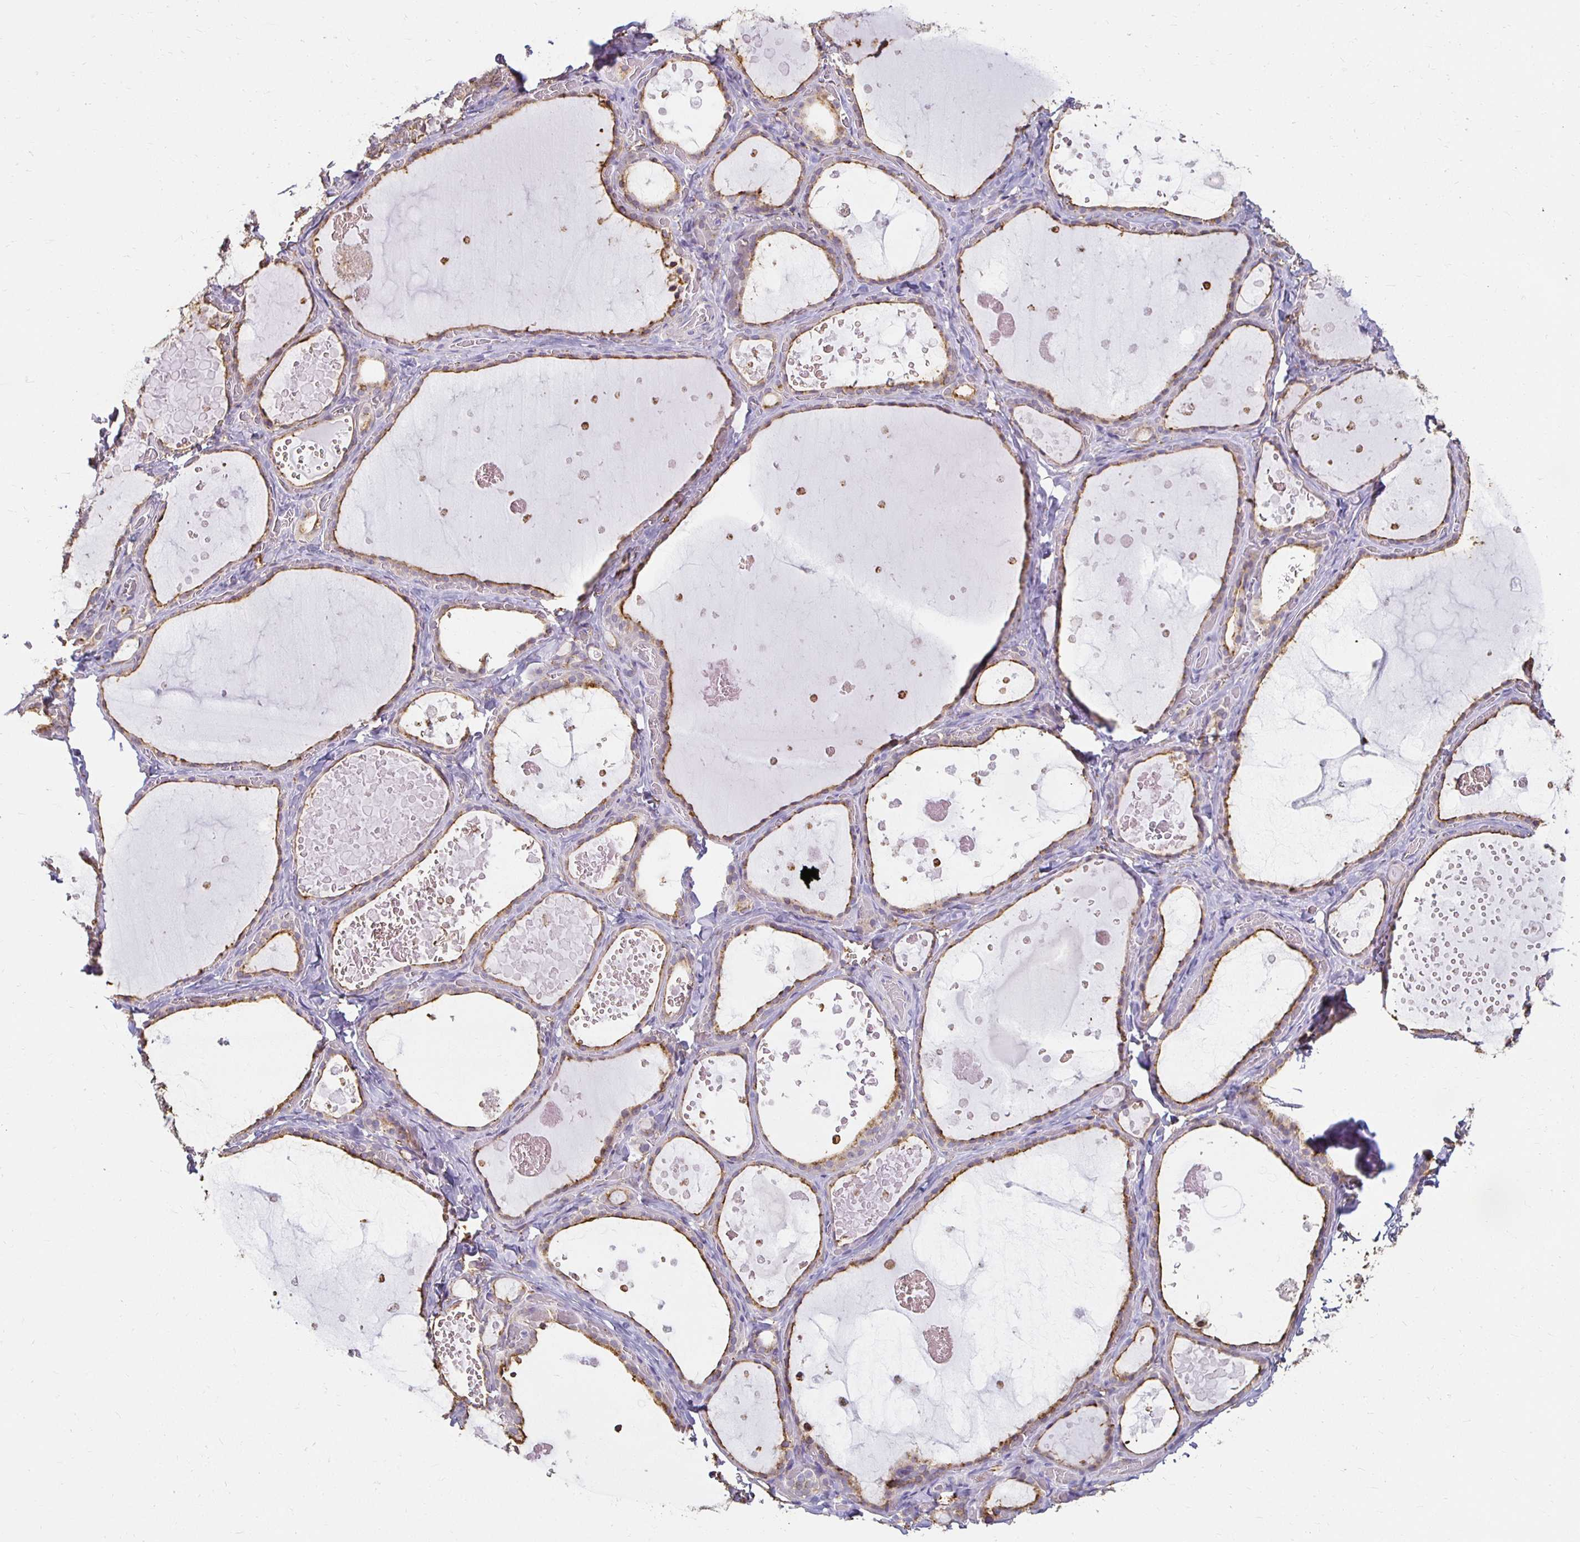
{"staining": {"intensity": "weak", "quantity": "25%-75%", "location": "cytoplasmic/membranous"}, "tissue": "thyroid gland", "cell_type": "Glandular cells", "image_type": "normal", "snomed": [{"axis": "morphology", "description": "Normal tissue, NOS"}, {"axis": "topography", "description": "Thyroid gland"}], "caption": "Immunohistochemistry (IHC) of normal thyroid gland shows low levels of weak cytoplasmic/membranous staining in about 25%-75% of glandular cells. (DAB IHC with brightfield microscopy, high magnification).", "gene": "TAS1R3", "patient": {"sex": "female", "age": 56}}